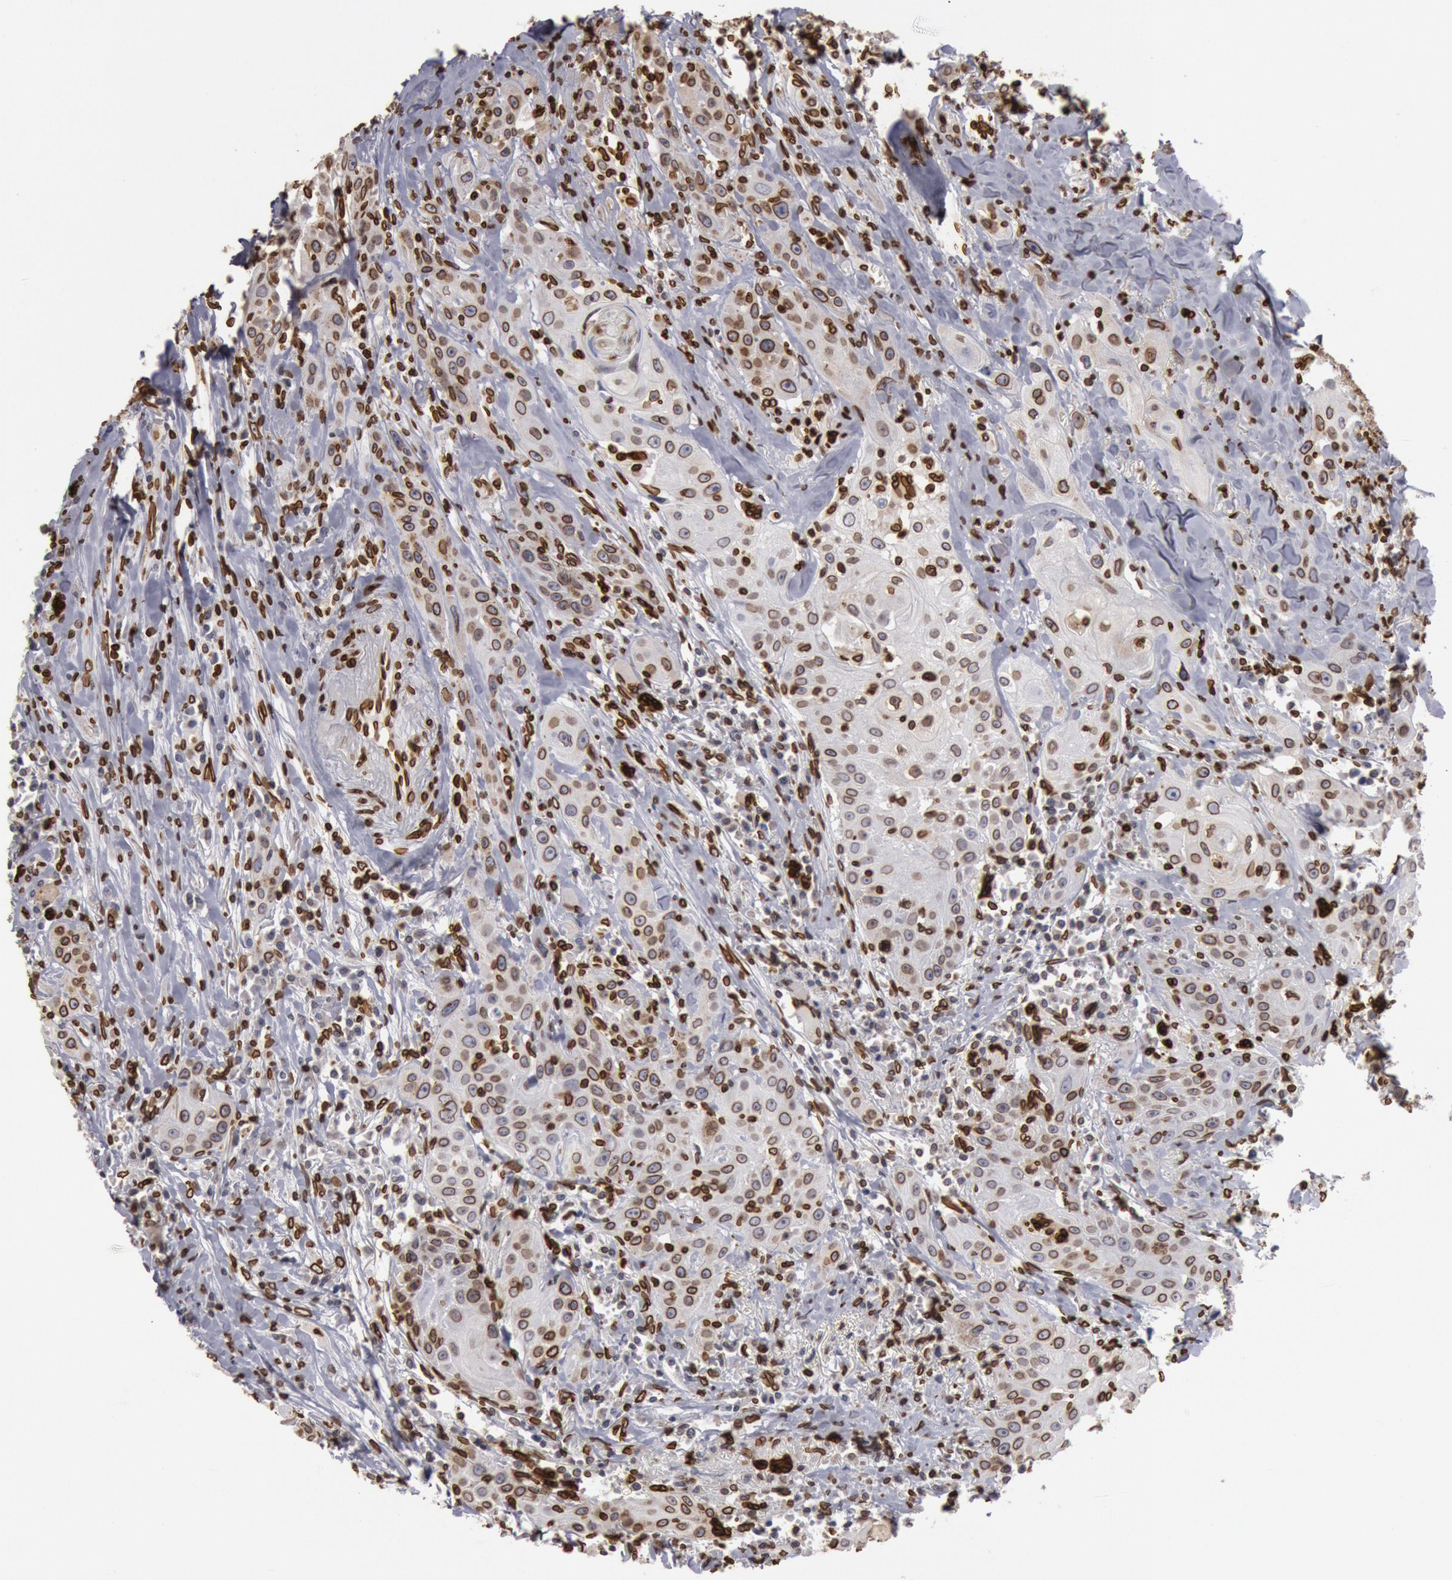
{"staining": {"intensity": "strong", "quantity": ">75%", "location": "cytoplasmic/membranous,nuclear"}, "tissue": "head and neck cancer", "cell_type": "Tumor cells", "image_type": "cancer", "snomed": [{"axis": "morphology", "description": "Squamous cell carcinoma, NOS"}, {"axis": "topography", "description": "Oral tissue"}, {"axis": "topography", "description": "Head-Neck"}], "caption": "Protein staining of head and neck squamous cell carcinoma tissue shows strong cytoplasmic/membranous and nuclear expression in about >75% of tumor cells.", "gene": "SUN2", "patient": {"sex": "female", "age": 82}}